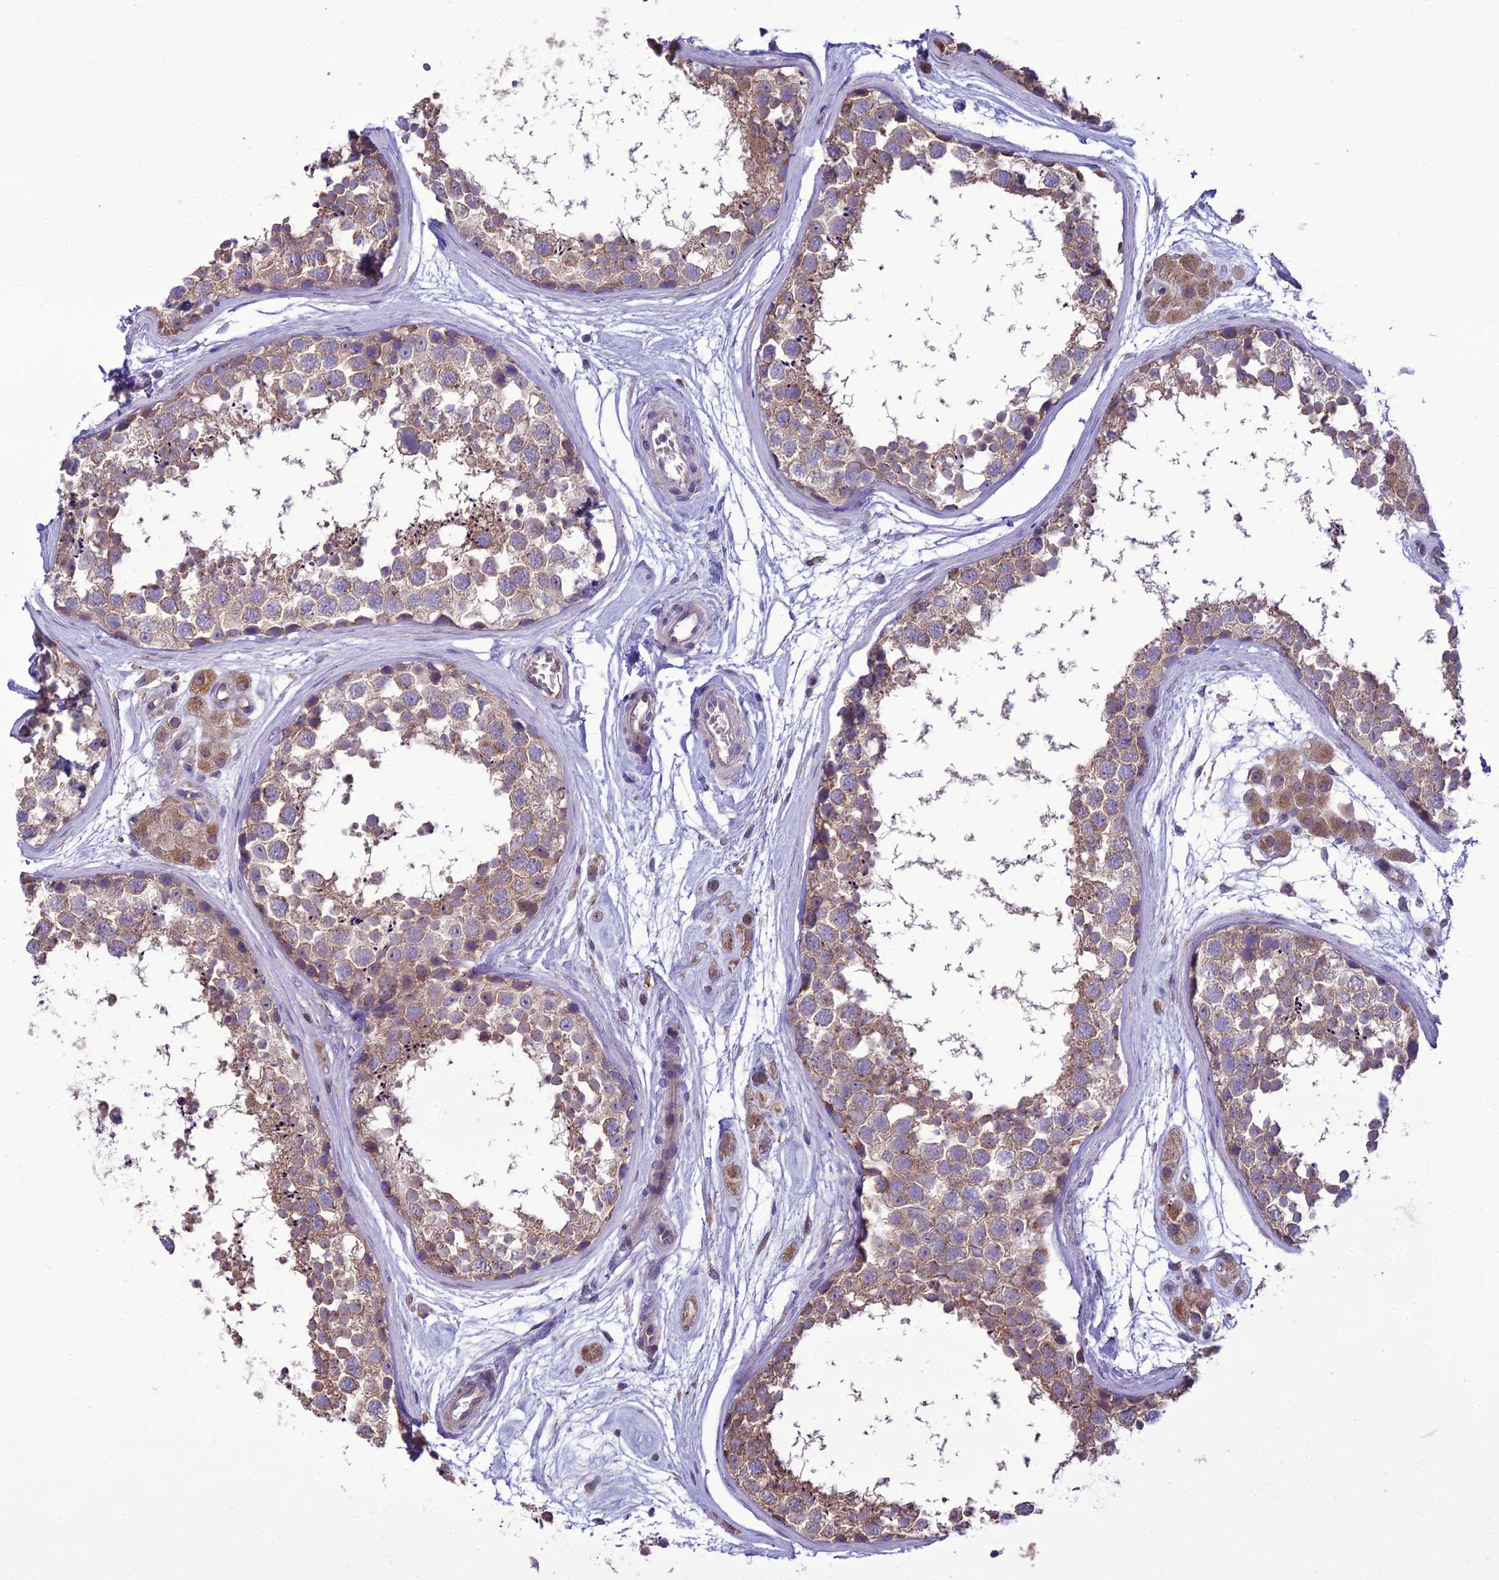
{"staining": {"intensity": "moderate", "quantity": ">75%", "location": "cytoplasmic/membranous"}, "tissue": "testis", "cell_type": "Cells in seminiferous ducts", "image_type": "normal", "snomed": [{"axis": "morphology", "description": "Normal tissue, NOS"}, {"axis": "topography", "description": "Testis"}], "caption": "This photomicrograph displays immunohistochemistry staining of benign human testis, with medium moderate cytoplasmic/membranous staining in approximately >75% of cells in seminiferous ducts.", "gene": "ENSG00000260272", "patient": {"sex": "male", "age": 56}}